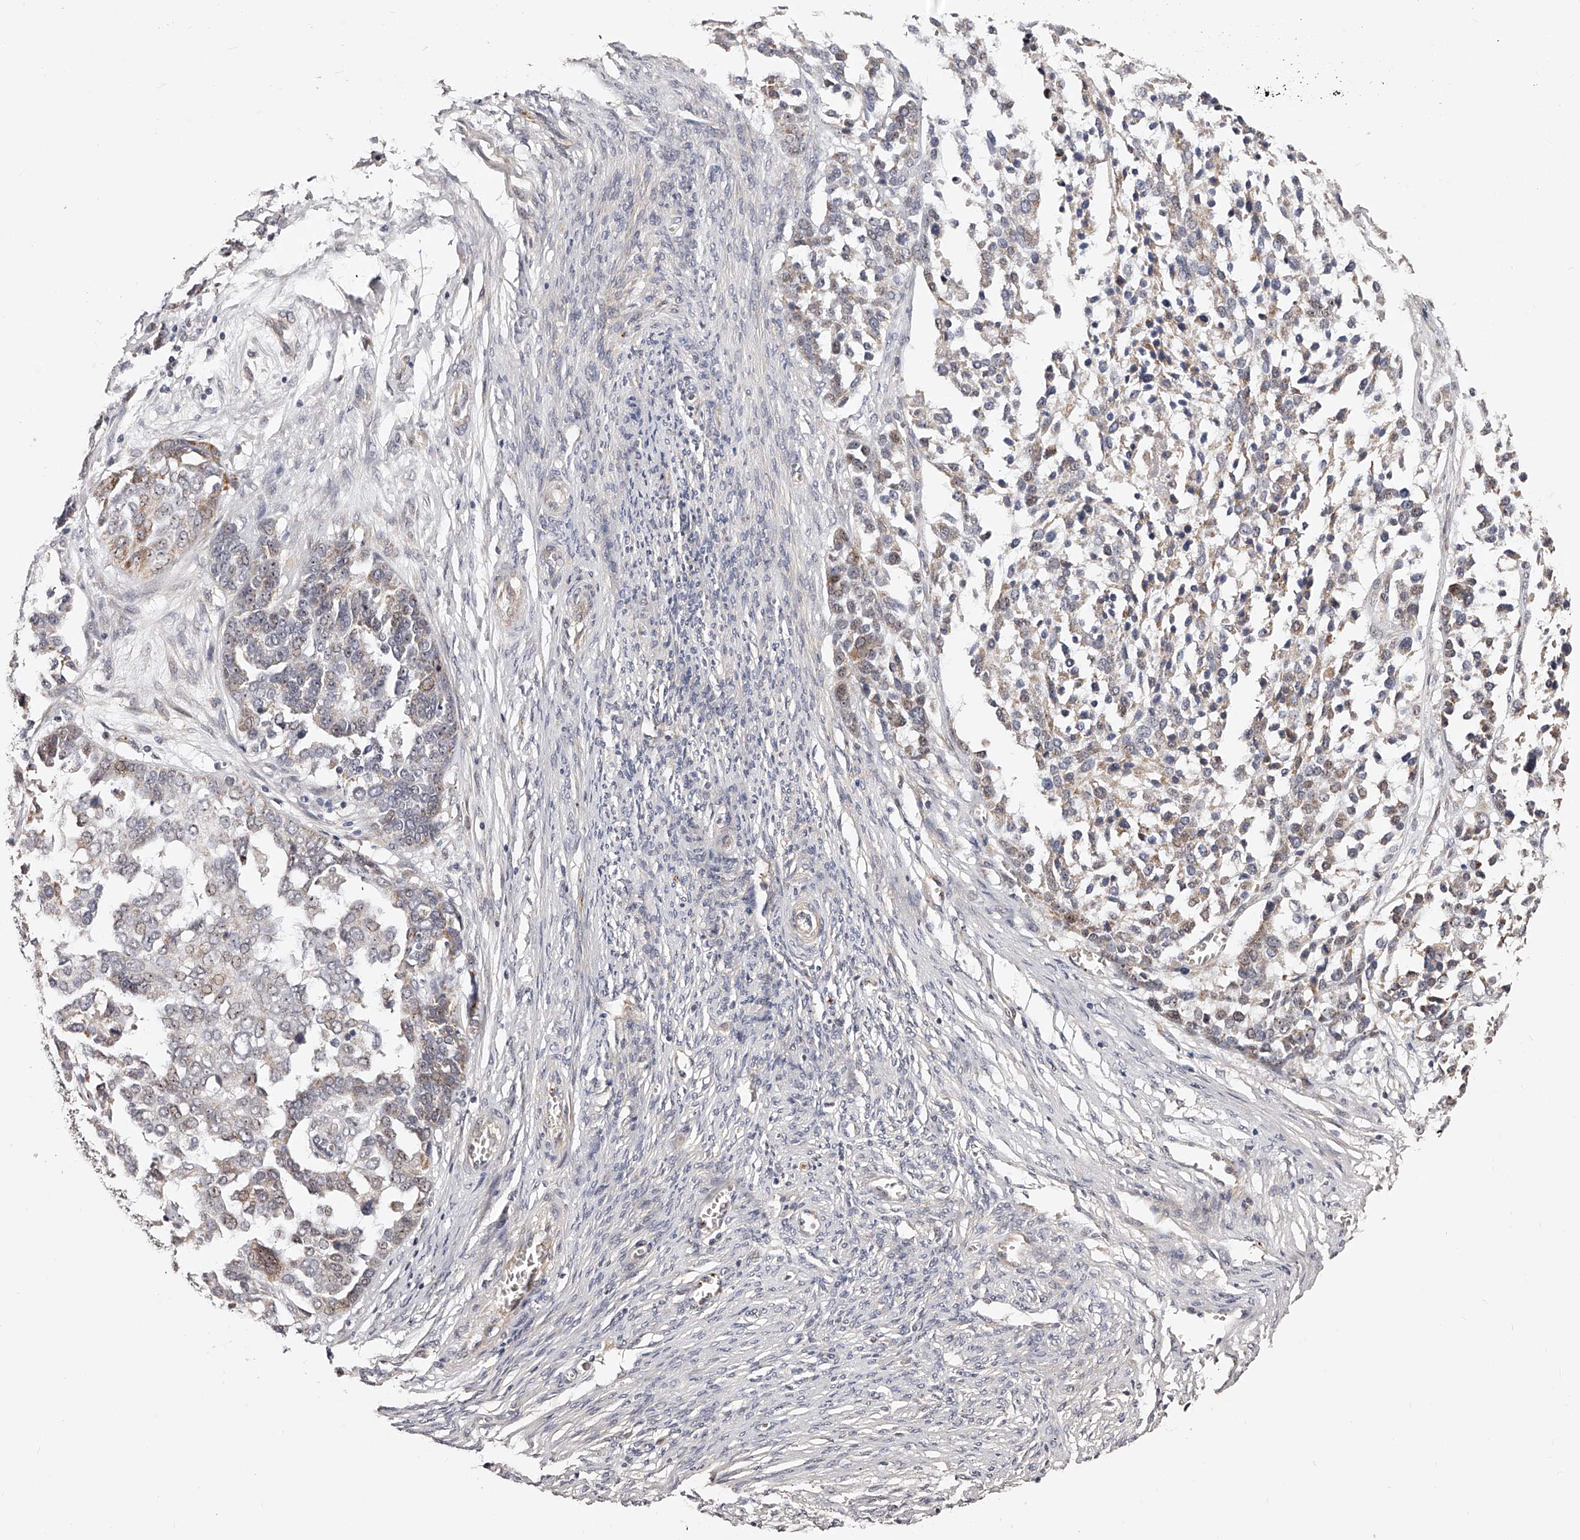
{"staining": {"intensity": "weak", "quantity": "25%-75%", "location": "cytoplasmic/membranous"}, "tissue": "ovarian cancer", "cell_type": "Tumor cells", "image_type": "cancer", "snomed": [{"axis": "morphology", "description": "Cystadenocarcinoma, serous, NOS"}, {"axis": "topography", "description": "Ovary"}], "caption": "About 25%-75% of tumor cells in human ovarian cancer (serous cystadenocarcinoma) display weak cytoplasmic/membranous protein expression as visualized by brown immunohistochemical staining.", "gene": "ZNF502", "patient": {"sex": "female", "age": 44}}